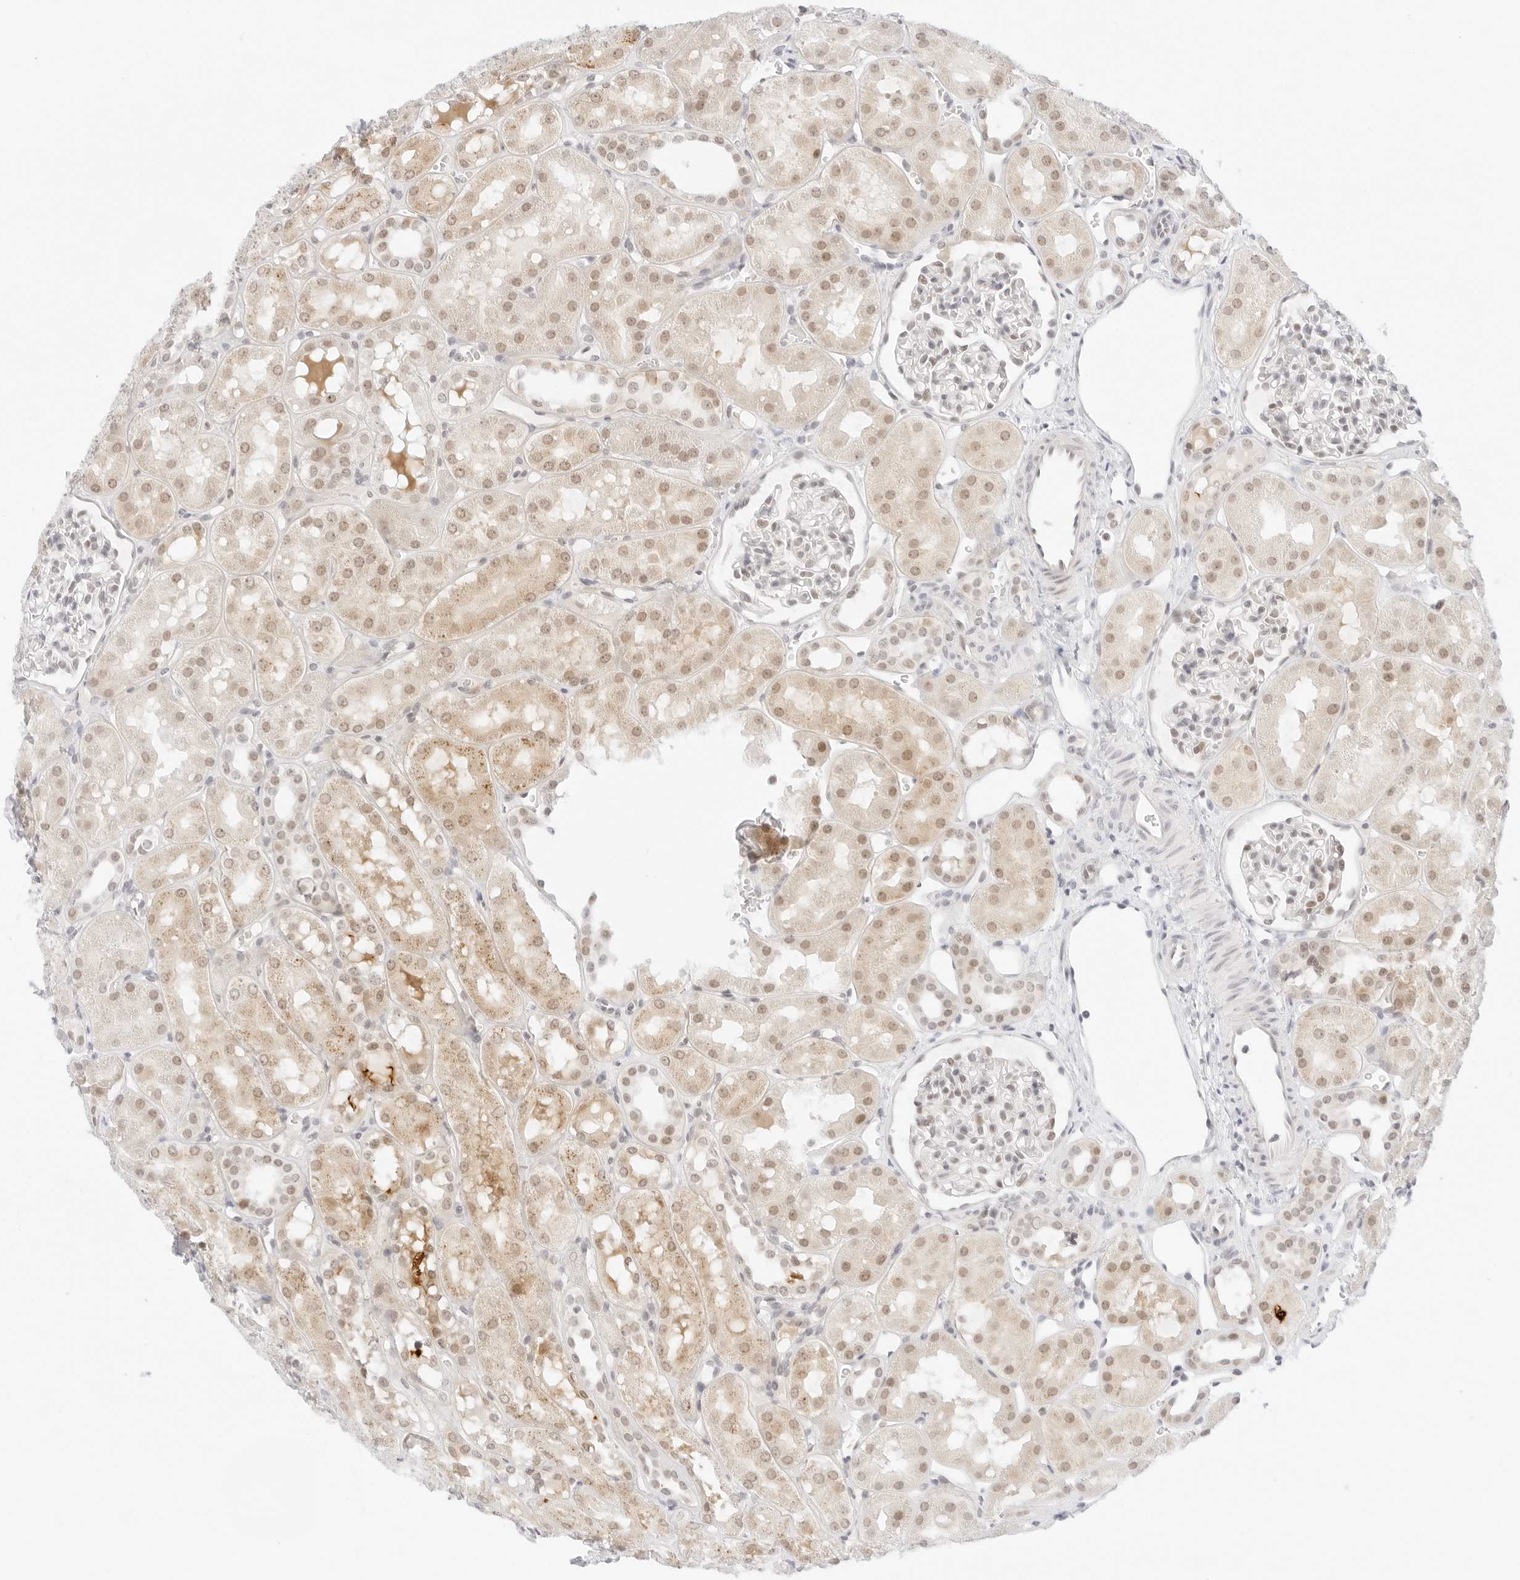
{"staining": {"intensity": "negative", "quantity": "none", "location": "none"}, "tissue": "kidney", "cell_type": "Cells in glomeruli", "image_type": "normal", "snomed": [{"axis": "morphology", "description": "Normal tissue, NOS"}, {"axis": "topography", "description": "Kidney"}], "caption": "Micrograph shows no protein positivity in cells in glomeruli of benign kidney. The staining was performed using DAB to visualize the protein expression in brown, while the nuclei were stained in blue with hematoxylin (Magnification: 20x).", "gene": "POLR3C", "patient": {"sex": "male", "age": 16}}